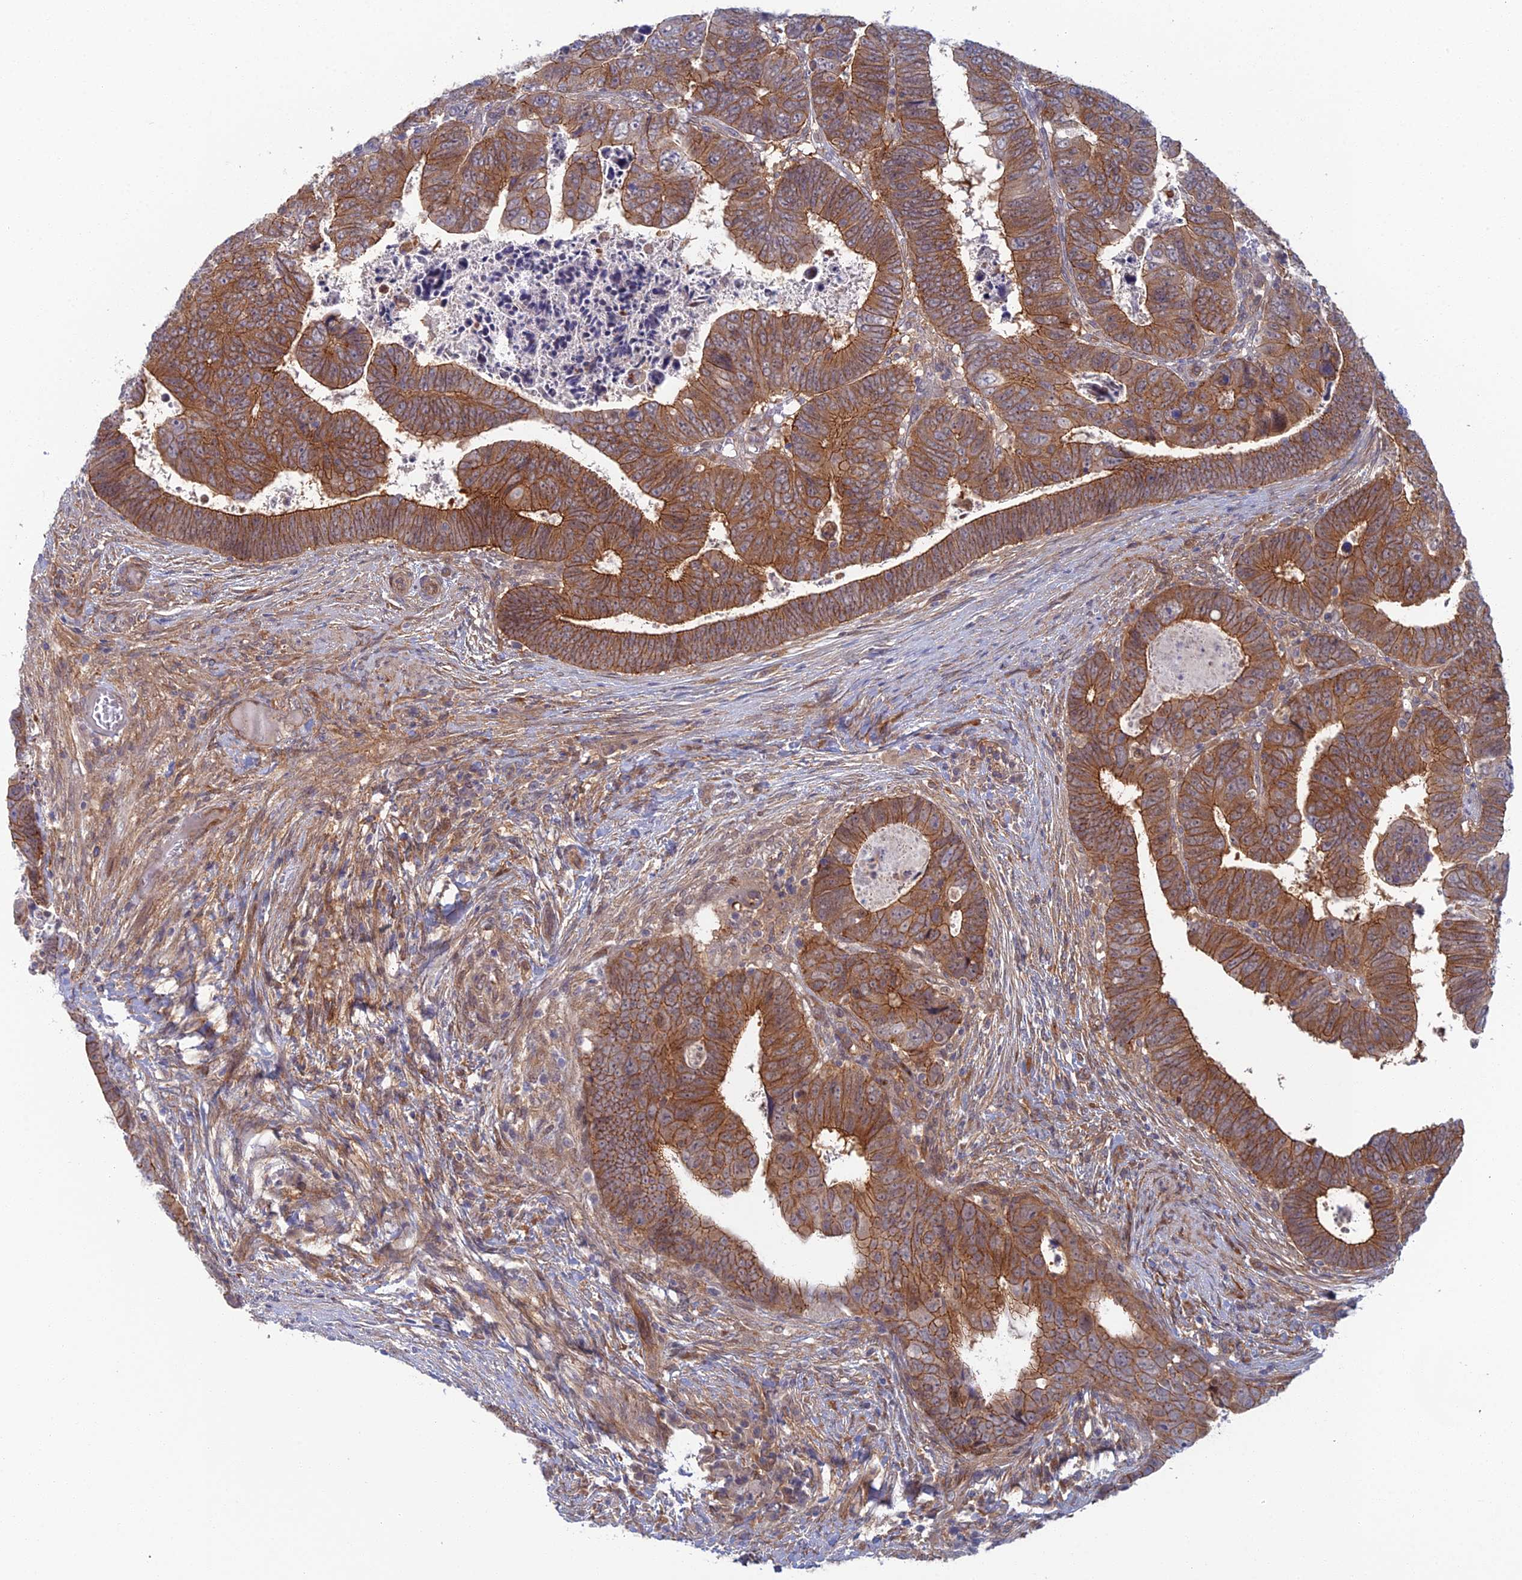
{"staining": {"intensity": "moderate", "quantity": ">75%", "location": "cytoplasmic/membranous"}, "tissue": "colorectal cancer", "cell_type": "Tumor cells", "image_type": "cancer", "snomed": [{"axis": "morphology", "description": "Normal tissue, NOS"}, {"axis": "morphology", "description": "Adenocarcinoma, NOS"}, {"axis": "topography", "description": "Rectum"}], "caption": "Colorectal cancer (adenocarcinoma) tissue reveals moderate cytoplasmic/membranous positivity in approximately >75% of tumor cells, visualized by immunohistochemistry.", "gene": "ABHD1", "patient": {"sex": "female", "age": 65}}